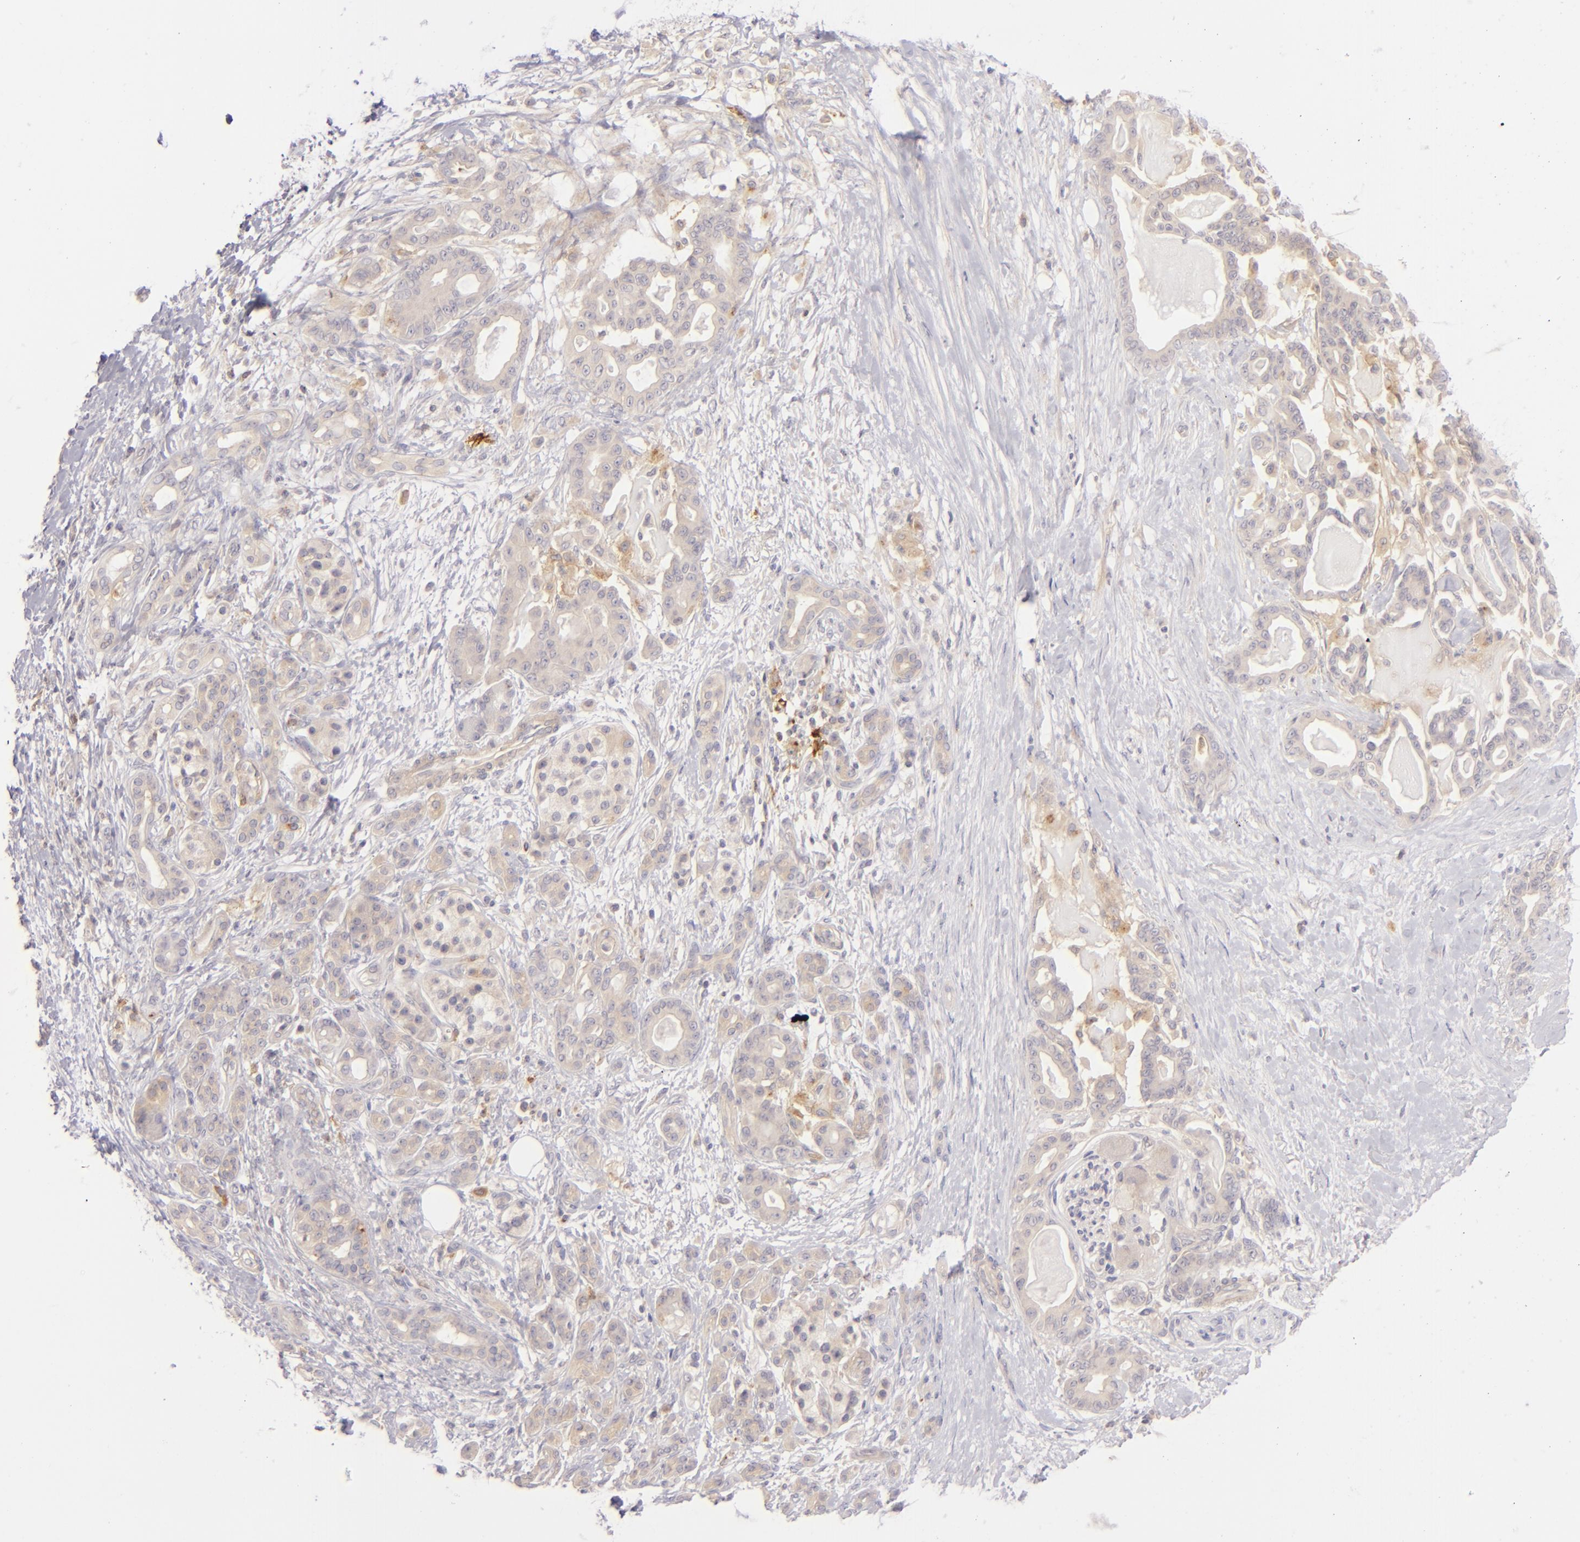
{"staining": {"intensity": "weak", "quantity": ">75%", "location": "cytoplasmic/membranous"}, "tissue": "pancreatic cancer", "cell_type": "Tumor cells", "image_type": "cancer", "snomed": [{"axis": "morphology", "description": "Adenocarcinoma, NOS"}, {"axis": "topography", "description": "Pancreas"}], "caption": "A high-resolution histopathology image shows immunohistochemistry staining of pancreatic cancer (adenocarcinoma), which exhibits weak cytoplasmic/membranous expression in about >75% of tumor cells.", "gene": "CD83", "patient": {"sex": "male", "age": 63}}